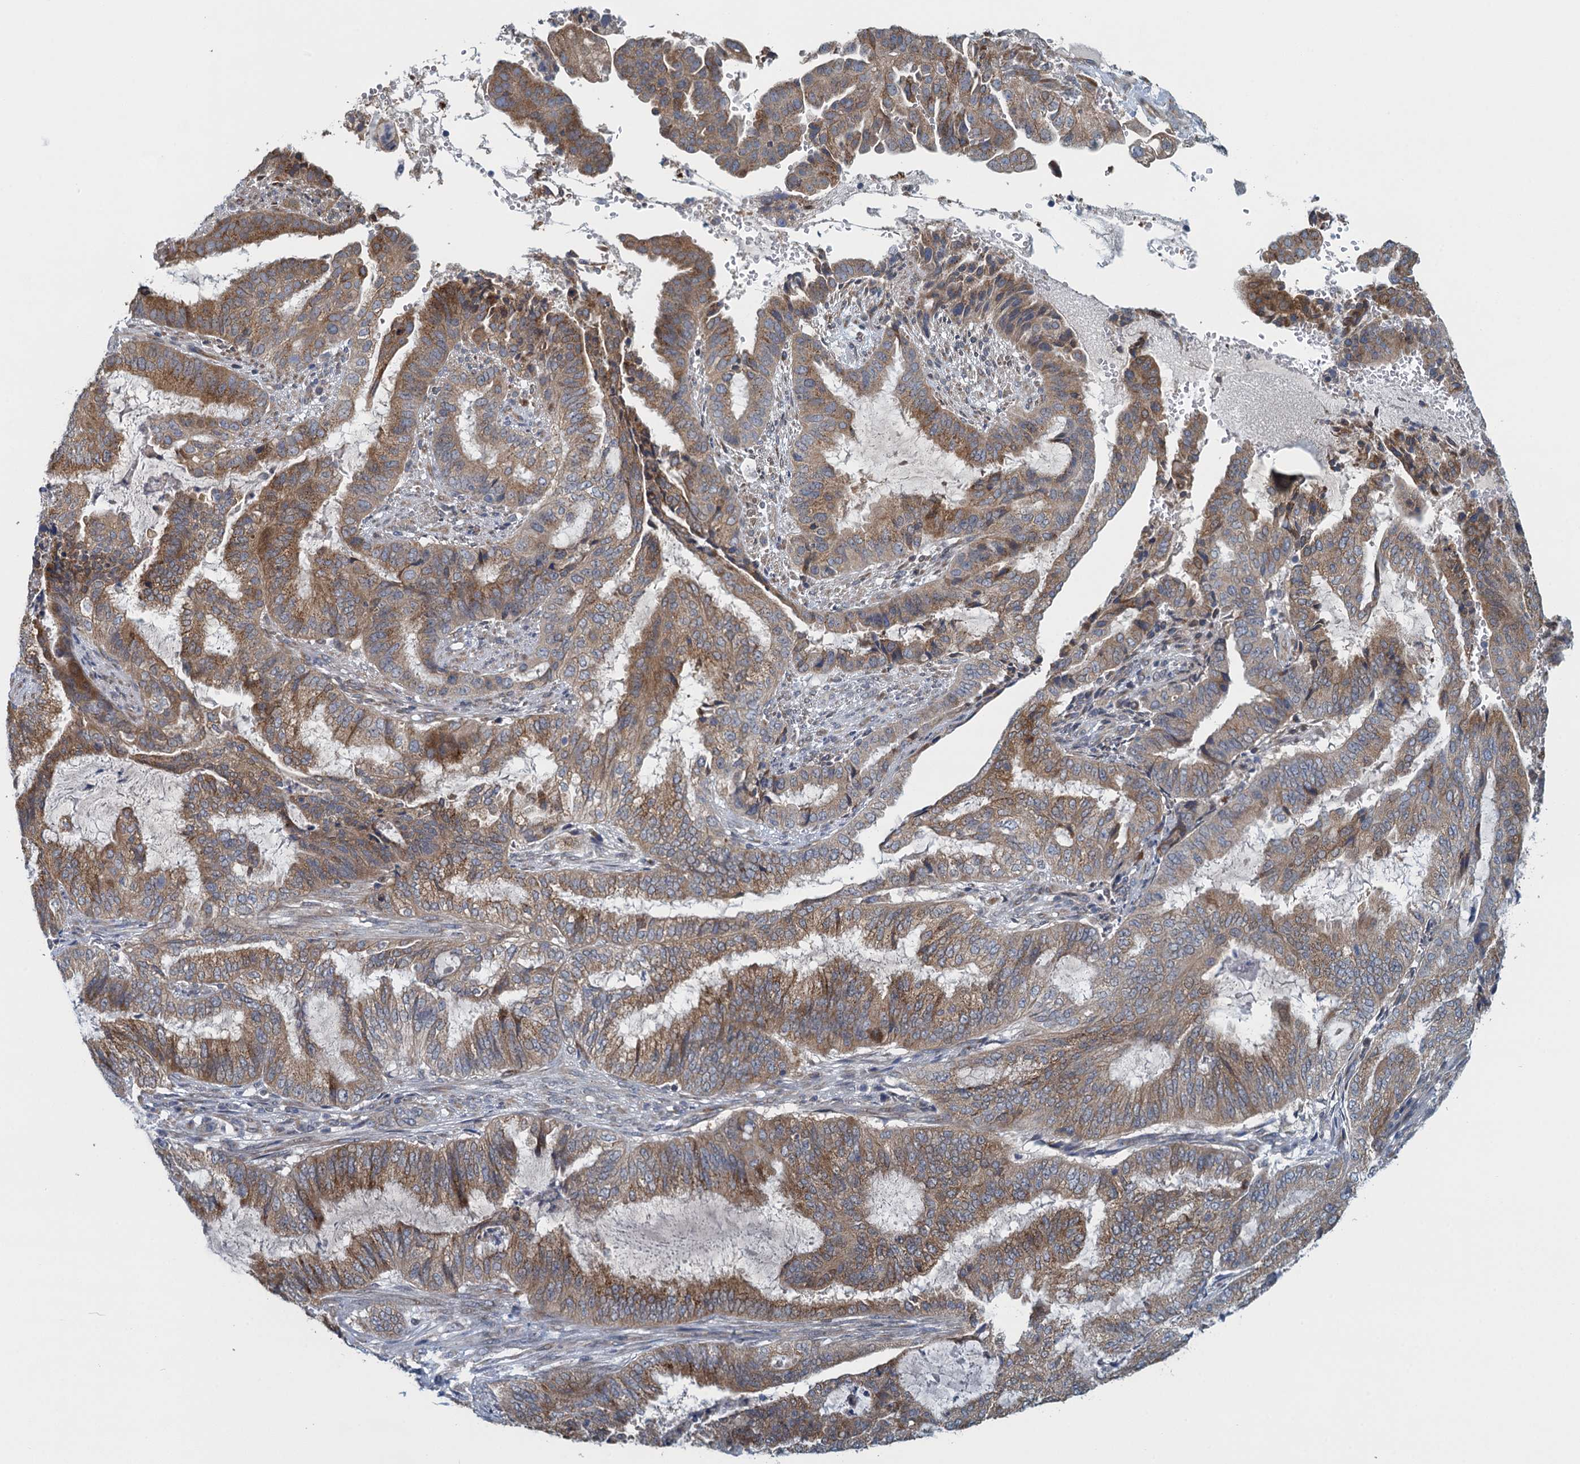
{"staining": {"intensity": "moderate", "quantity": ">75%", "location": "cytoplasmic/membranous"}, "tissue": "endometrial cancer", "cell_type": "Tumor cells", "image_type": "cancer", "snomed": [{"axis": "morphology", "description": "Adenocarcinoma, NOS"}, {"axis": "topography", "description": "Endometrium"}], "caption": "Immunohistochemical staining of human endometrial adenocarcinoma displays moderate cytoplasmic/membranous protein positivity in approximately >75% of tumor cells.", "gene": "ALG2", "patient": {"sex": "female", "age": 51}}